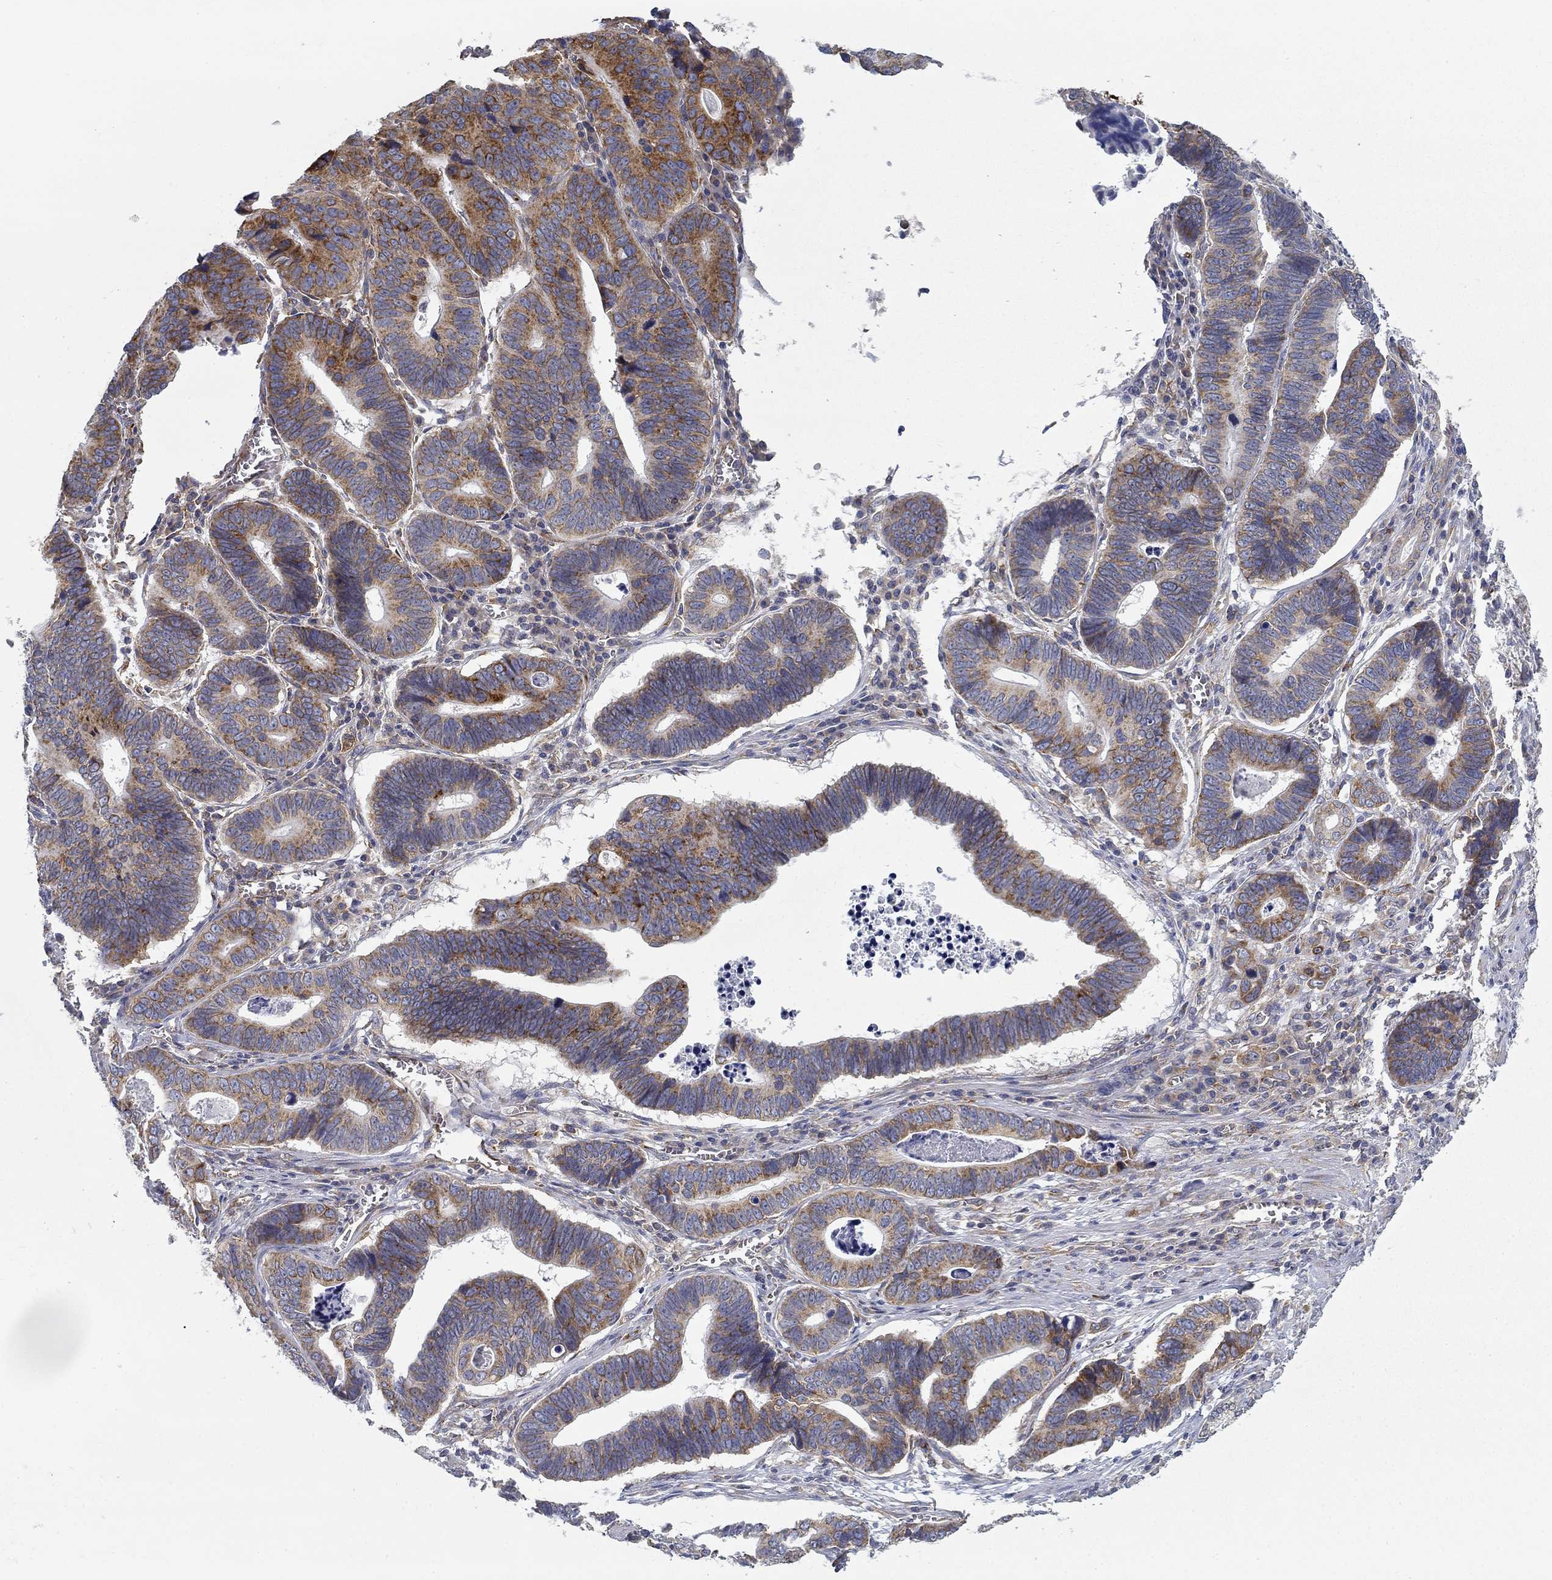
{"staining": {"intensity": "strong", "quantity": "25%-75%", "location": "cytoplasmic/membranous"}, "tissue": "stomach cancer", "cell_type": "Tumor cells", "image_type": "cancer", "snomed": [{"axis": "morphology", "description": "Adenocarcinoma, NOS"}, {"axis": "topography", "description": "Stomach"}], "caption": "Protein staining exhibits strong cytoplasmic/membranous positivity in about 25%-75% of tumor cells in stomach adenocarcinoma. Immunohistochemistry stains the protein of interest in brown and the nuclei are stained blue.", "gene": "FXR1", "patient": {"sex": "male", "age": 84}}